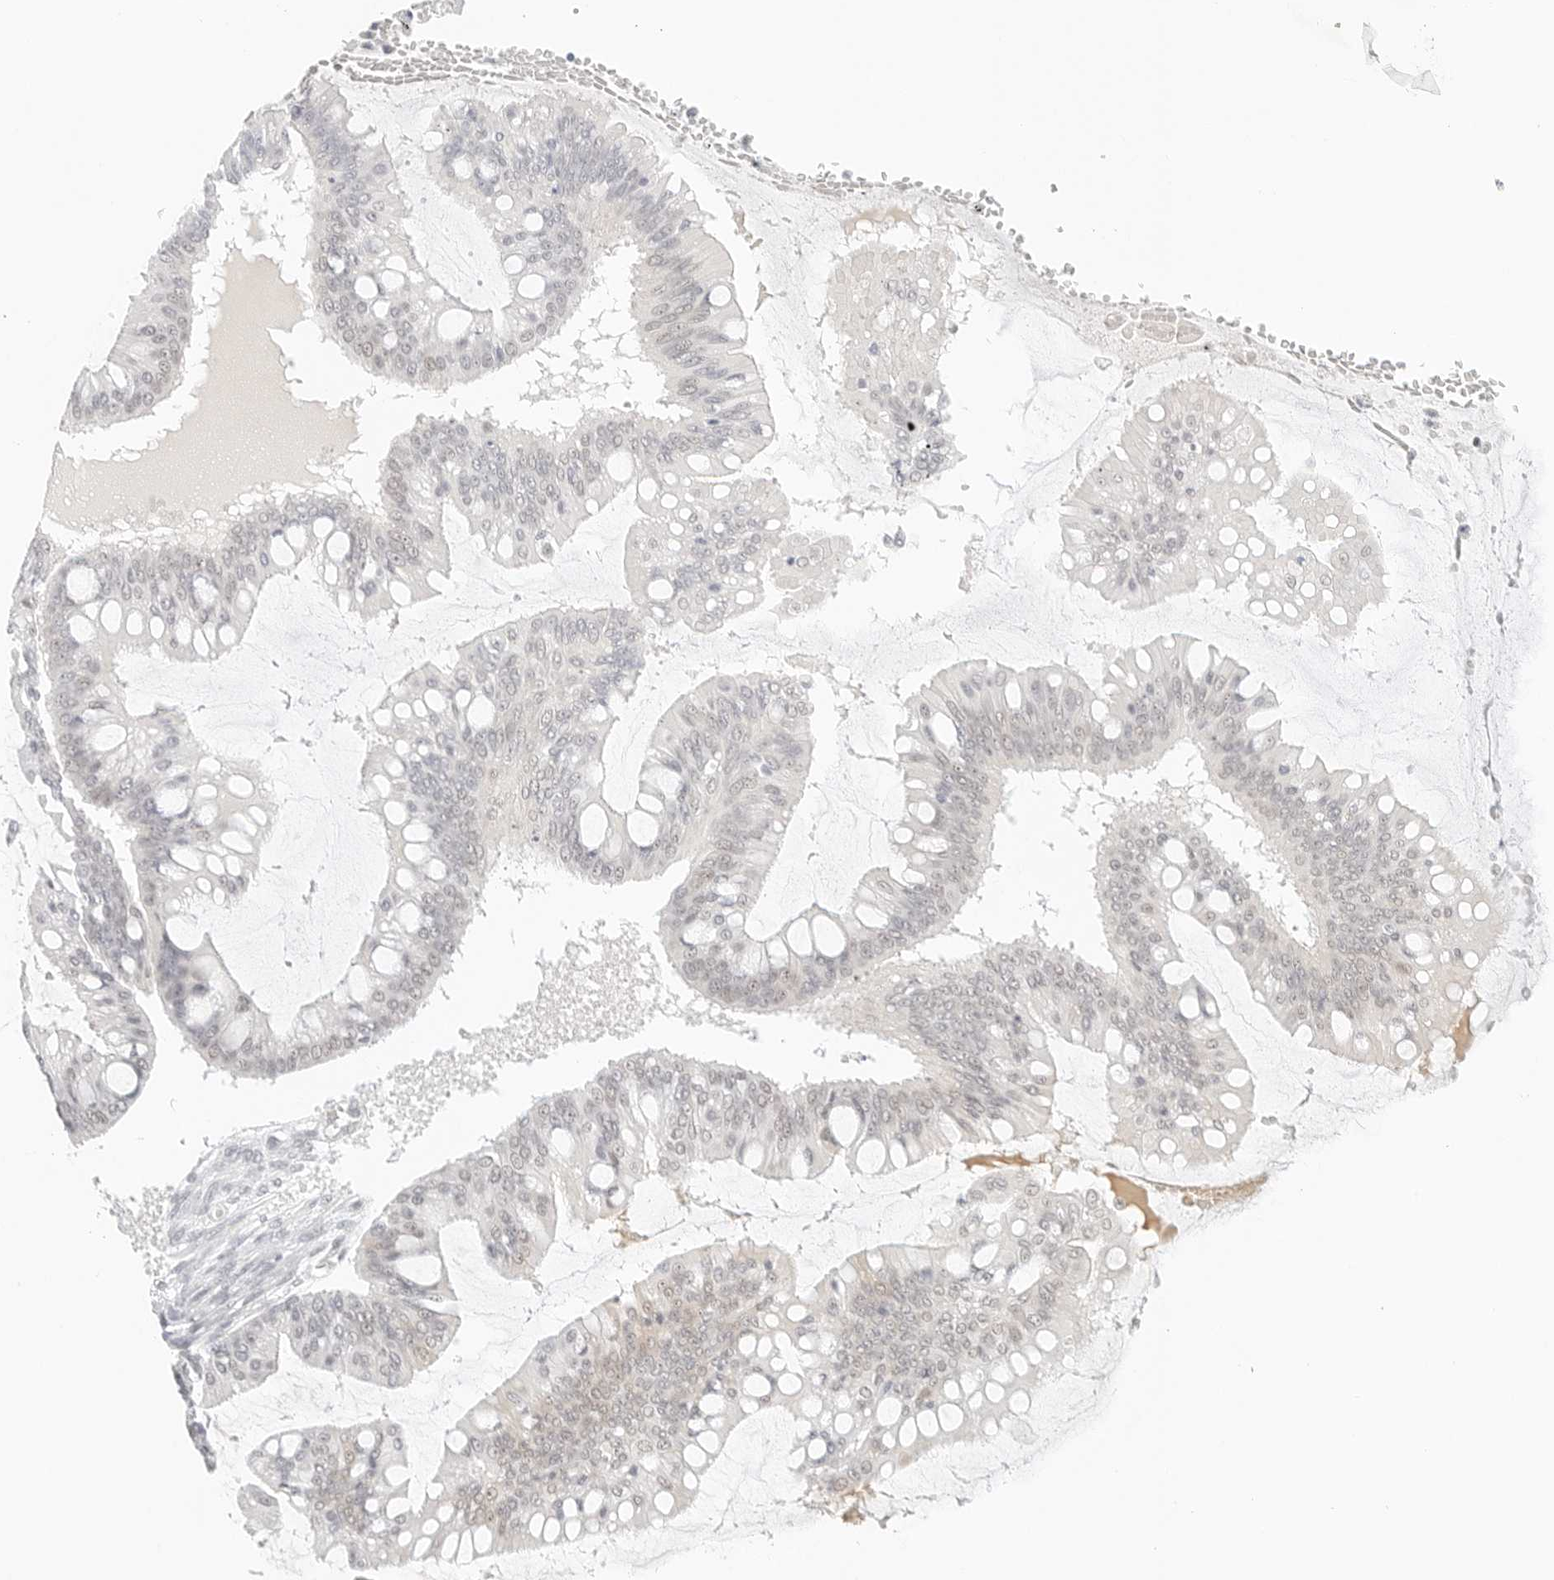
{"staining": {"intensity": "negative", "quantity": "none", "location": "none"}, "tissue": "ovarian cancer", "cell_type": "Tumor cells", "image_type": "cancer", "snomed": [{"axis": "morphology", "description": "Cystadenocarcinoma, mucinous, NOS"}, {"axis": "topography", "description": "Ovary"}], "caption": "An immunohistochemistry (IHC) image of mucinous cystadenocarcinoma (ovarian) is shown. There is no staining in tumor cells of mucinous cystadenocarcinoma (ovarian).", "gene": "NEO1", "patient": {"sex": "female", "age": 73}}